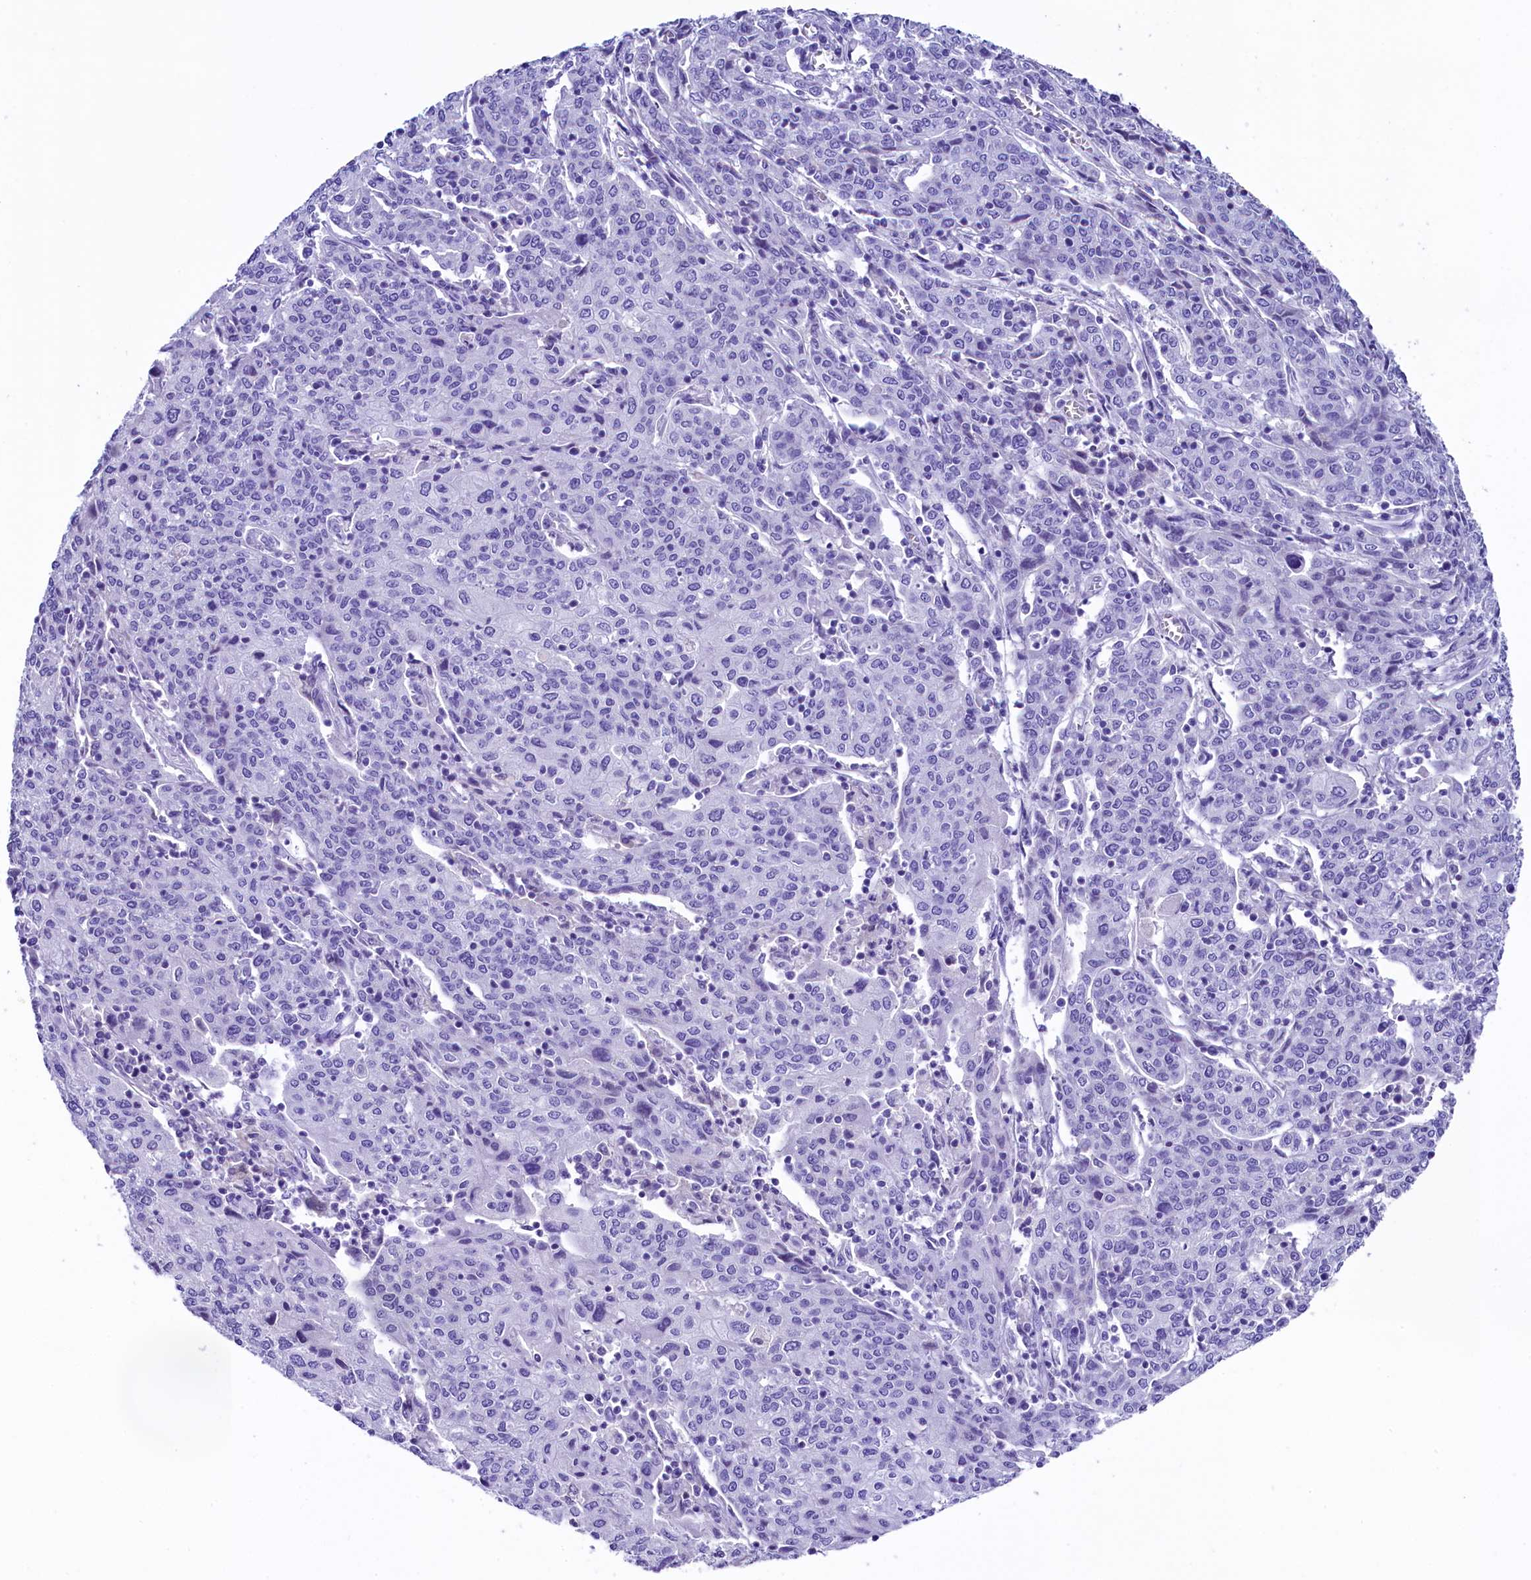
{"staining": {"intensity": "negative", "quantity": "none", "location": "none"}, "tissue": "cervical cancer", "cell_type": "Tumor cells", "image_type": "cancer", "snomed": [{"axis": "morphology", "description": "Squamous cell carcinoma, NOS"}, {"axis": "topography", "description": "Cervix"}], "caption": "This is an IHC micrograph of human cervical squamous cell carcinoma. There is no expression in tumor cells.", "gene": "SKIDA1", "patient": {"sex": "female", "age": 67}}